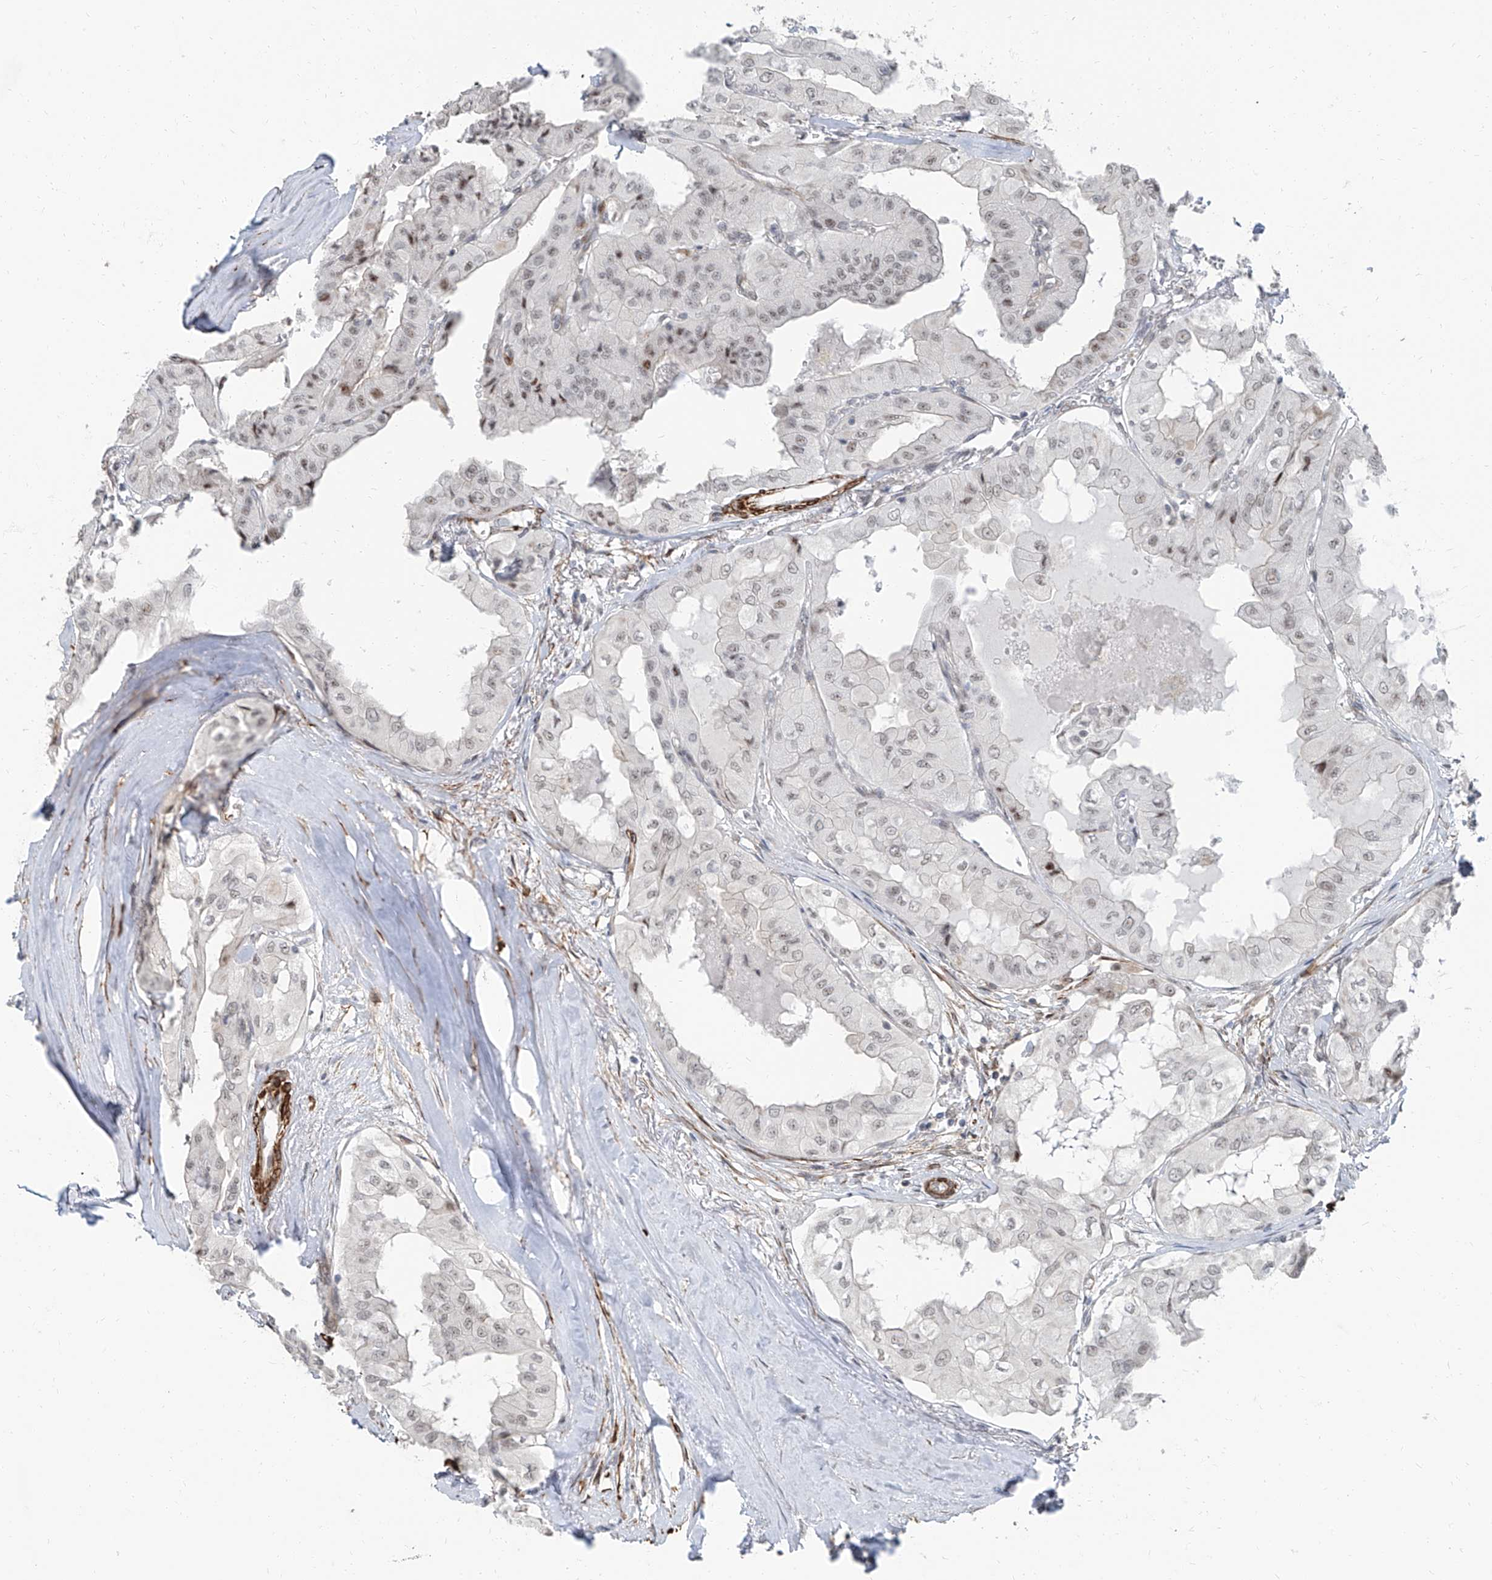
{"staining": {"intensity": "weak", "quantity": "<25%", "location": "nuclear"}, "tissue": "thyroid cancer", "cell_type": "Tumor cells", "image_type": "cancer", "snomed": [{"axis": "morphology", "description": "Papillary adenocarcinoma, NOS"}, {"axis": "topography", "description": "Thyroid gland"}], "caption": "This is an immunohistochemistry histopathology image of human thyroid papillary adenocarcinoma. There is no positivity in tumor cells.", "gene": "TXLNB", "patient": {"sex": "female", "age": 59}}